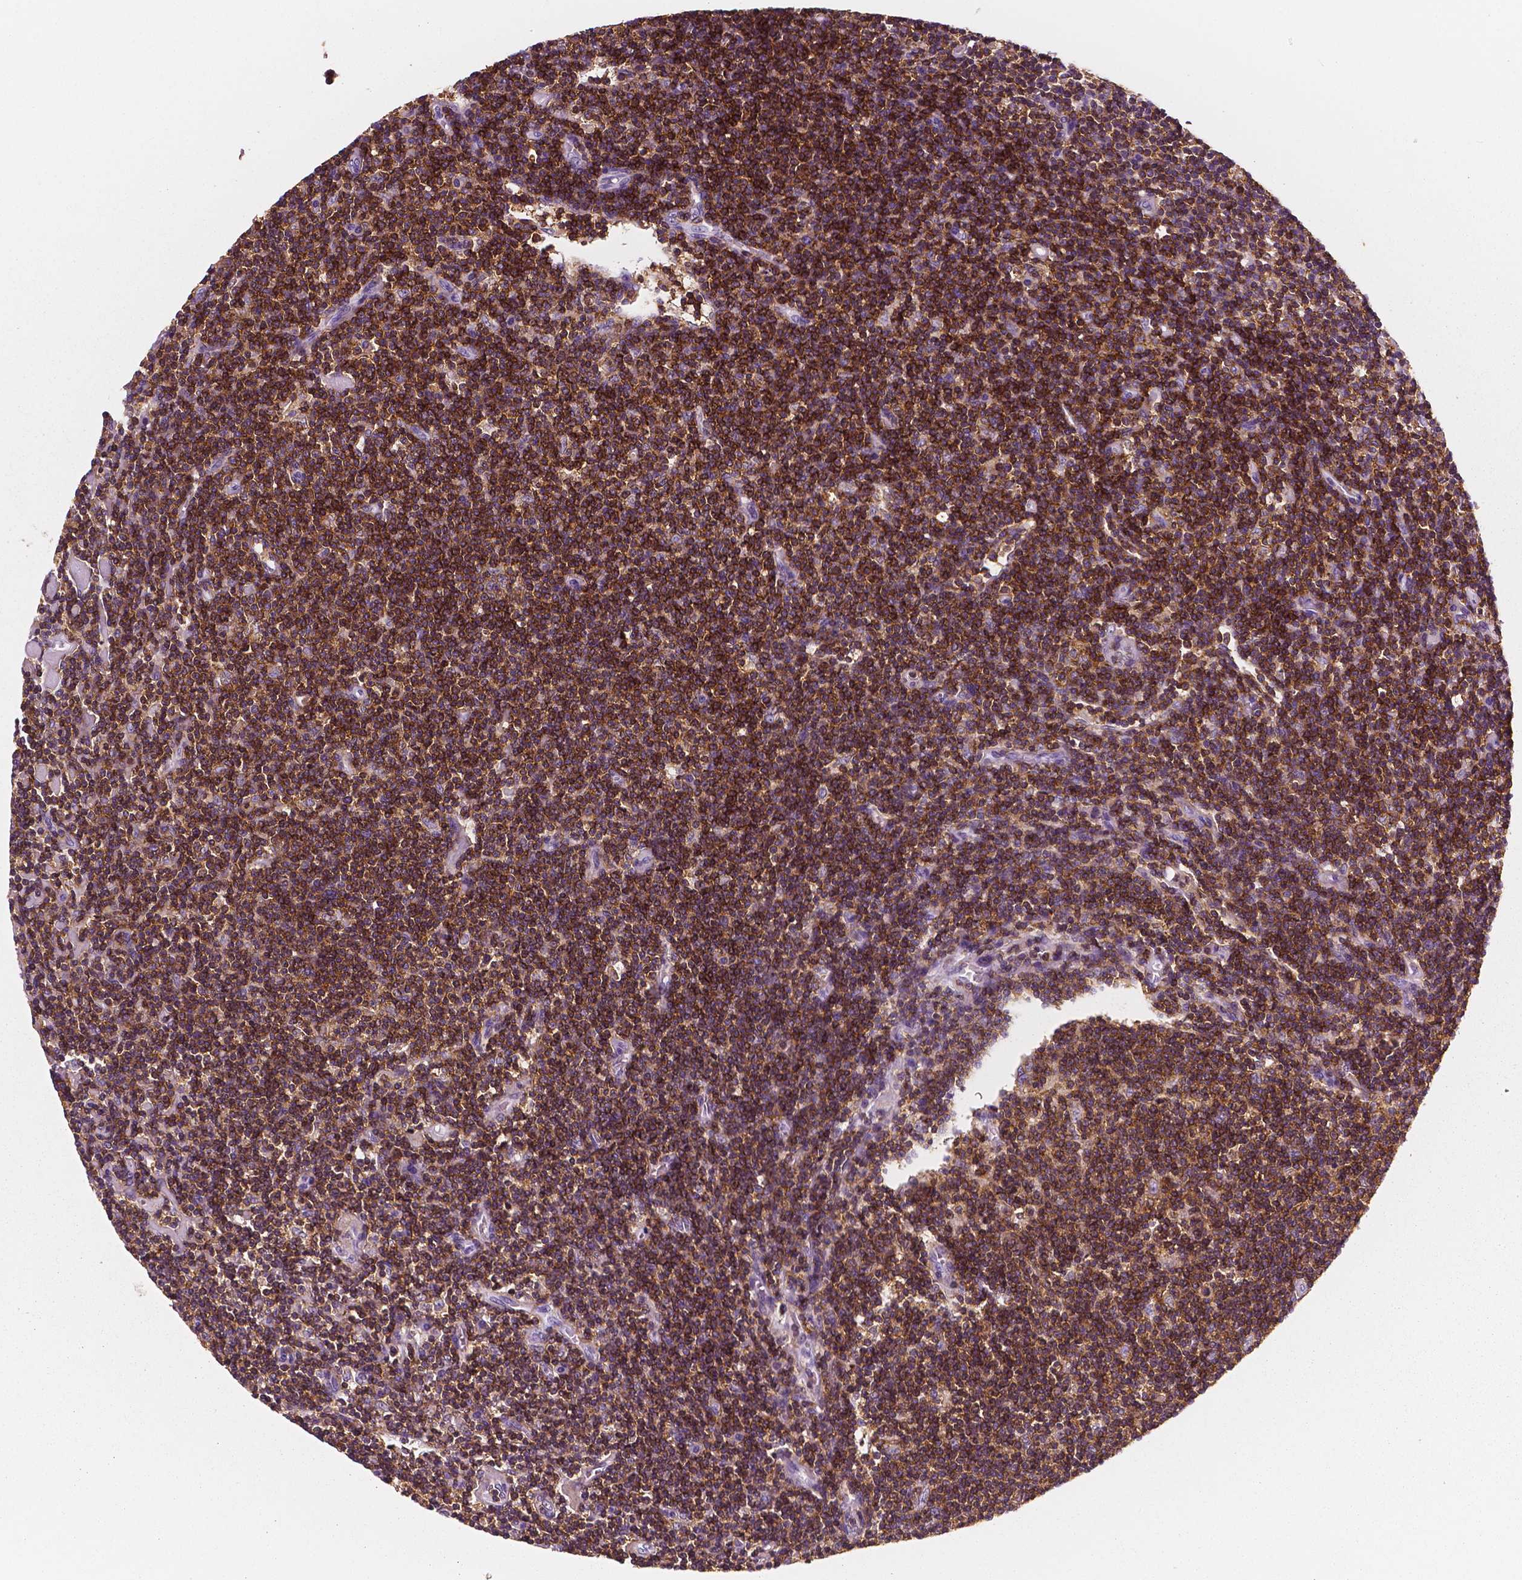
{"staining": {"intensity": "negative", "quantity": "none", "location": "none"}, "tissue": "lymphoma", "cell_type": "Tumor cells", "image_type": "cancer", "snomed": [{"axis": "morphology", "description": "Hodgkin's disease, NOS"}, {"axis": "topography", "description": "Lymph node"}], "caption": "Tumor cells are negative for protein expression in human lymphoma.", "gene": "PTPRC", "patient": {"sex": "male", "age": 40}}